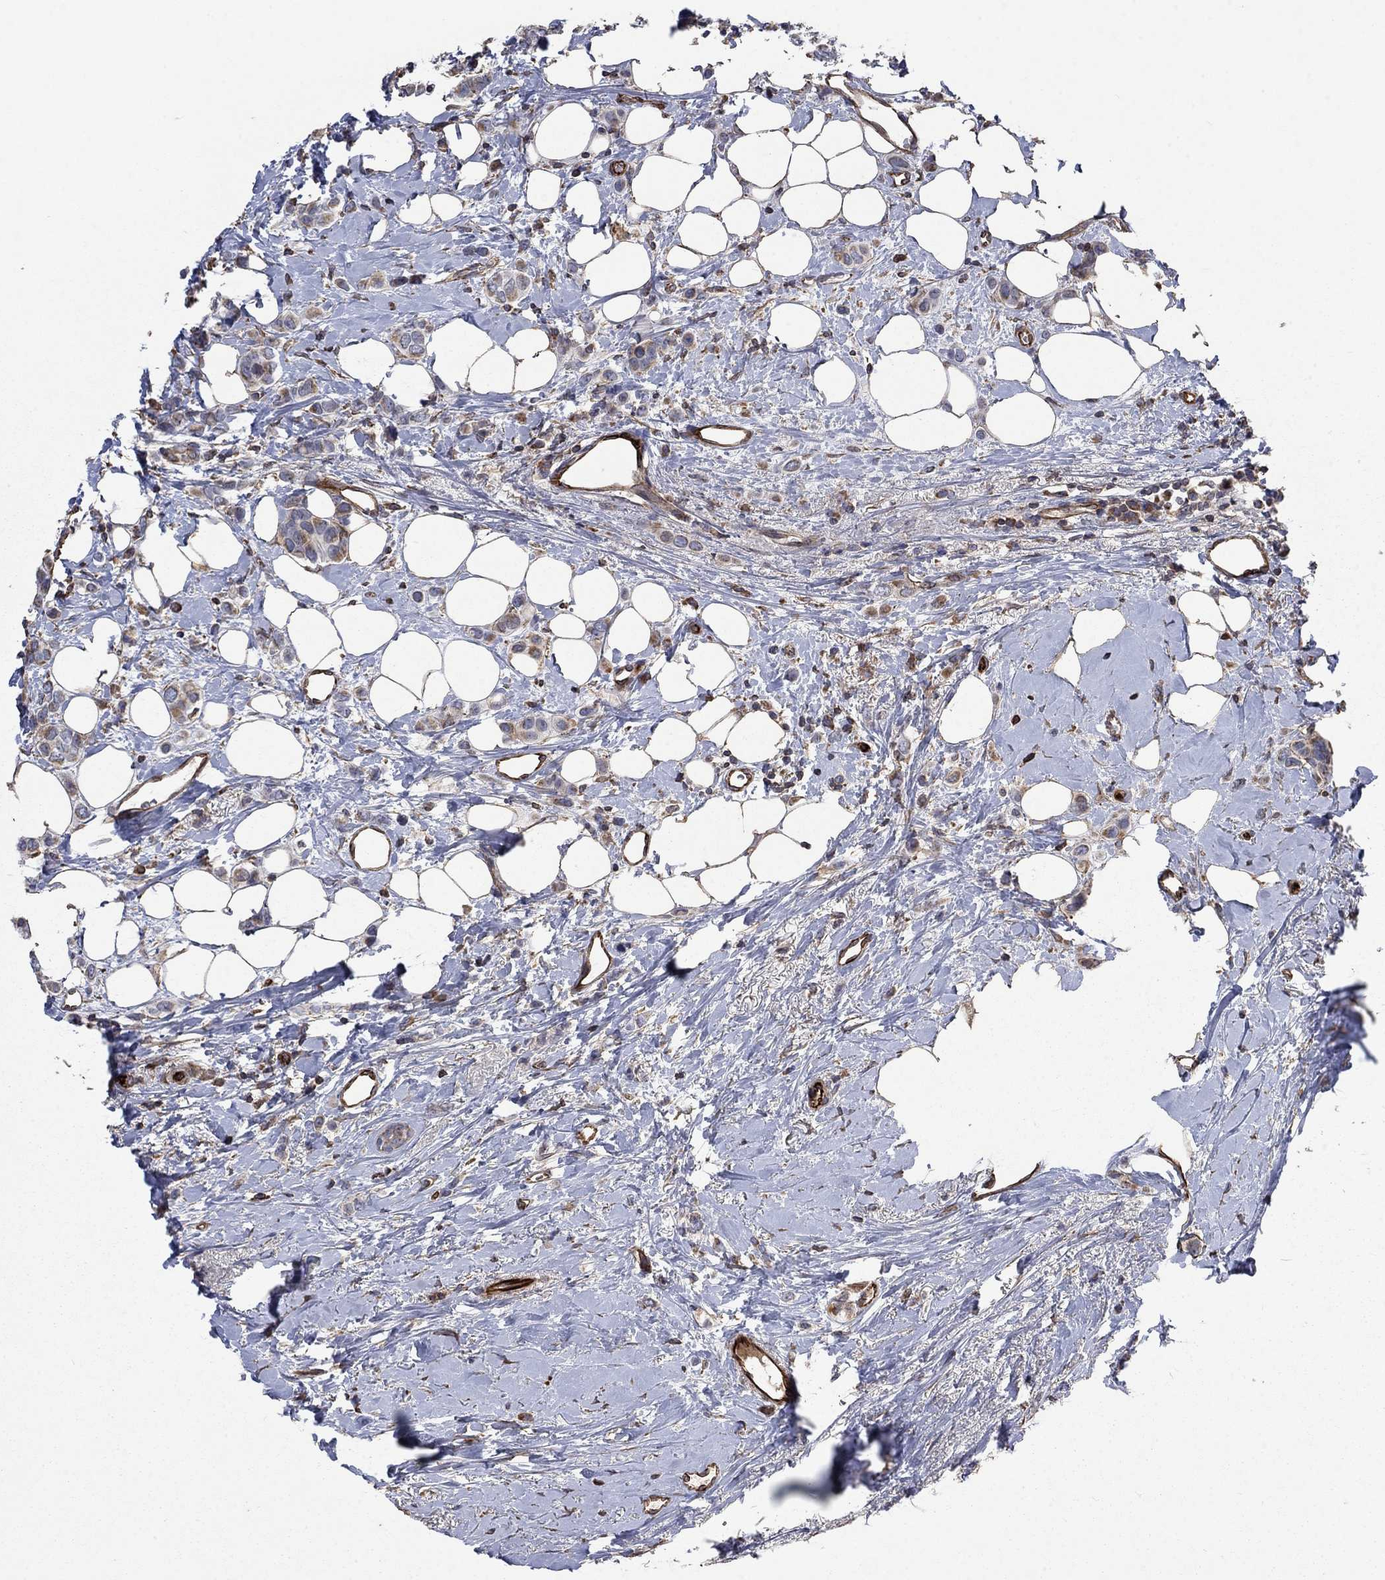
{"staining": {"intensity": "weak", "quantity": "25%-75%", "location": "cytoplasmic/membranous"}, "tissue": "breast cancer", "cell_type": "Tumor cells", "image_type": "cancer", "snomed": [{"axis": "morphology", "description": "Lobular carcinoma"}, {"axis": "topography", "description": "Breast"}], "caption": "Breast cancer (lobular carcinoma) tissue shows weak cytoplasmic/membranous staining in approximately 25%-75% of tumor cells (Brightfield microscopy of DAB IHC at high magnification).", "gene": "NDUFC1", "patient": {"sex": "female", "age": 66}}